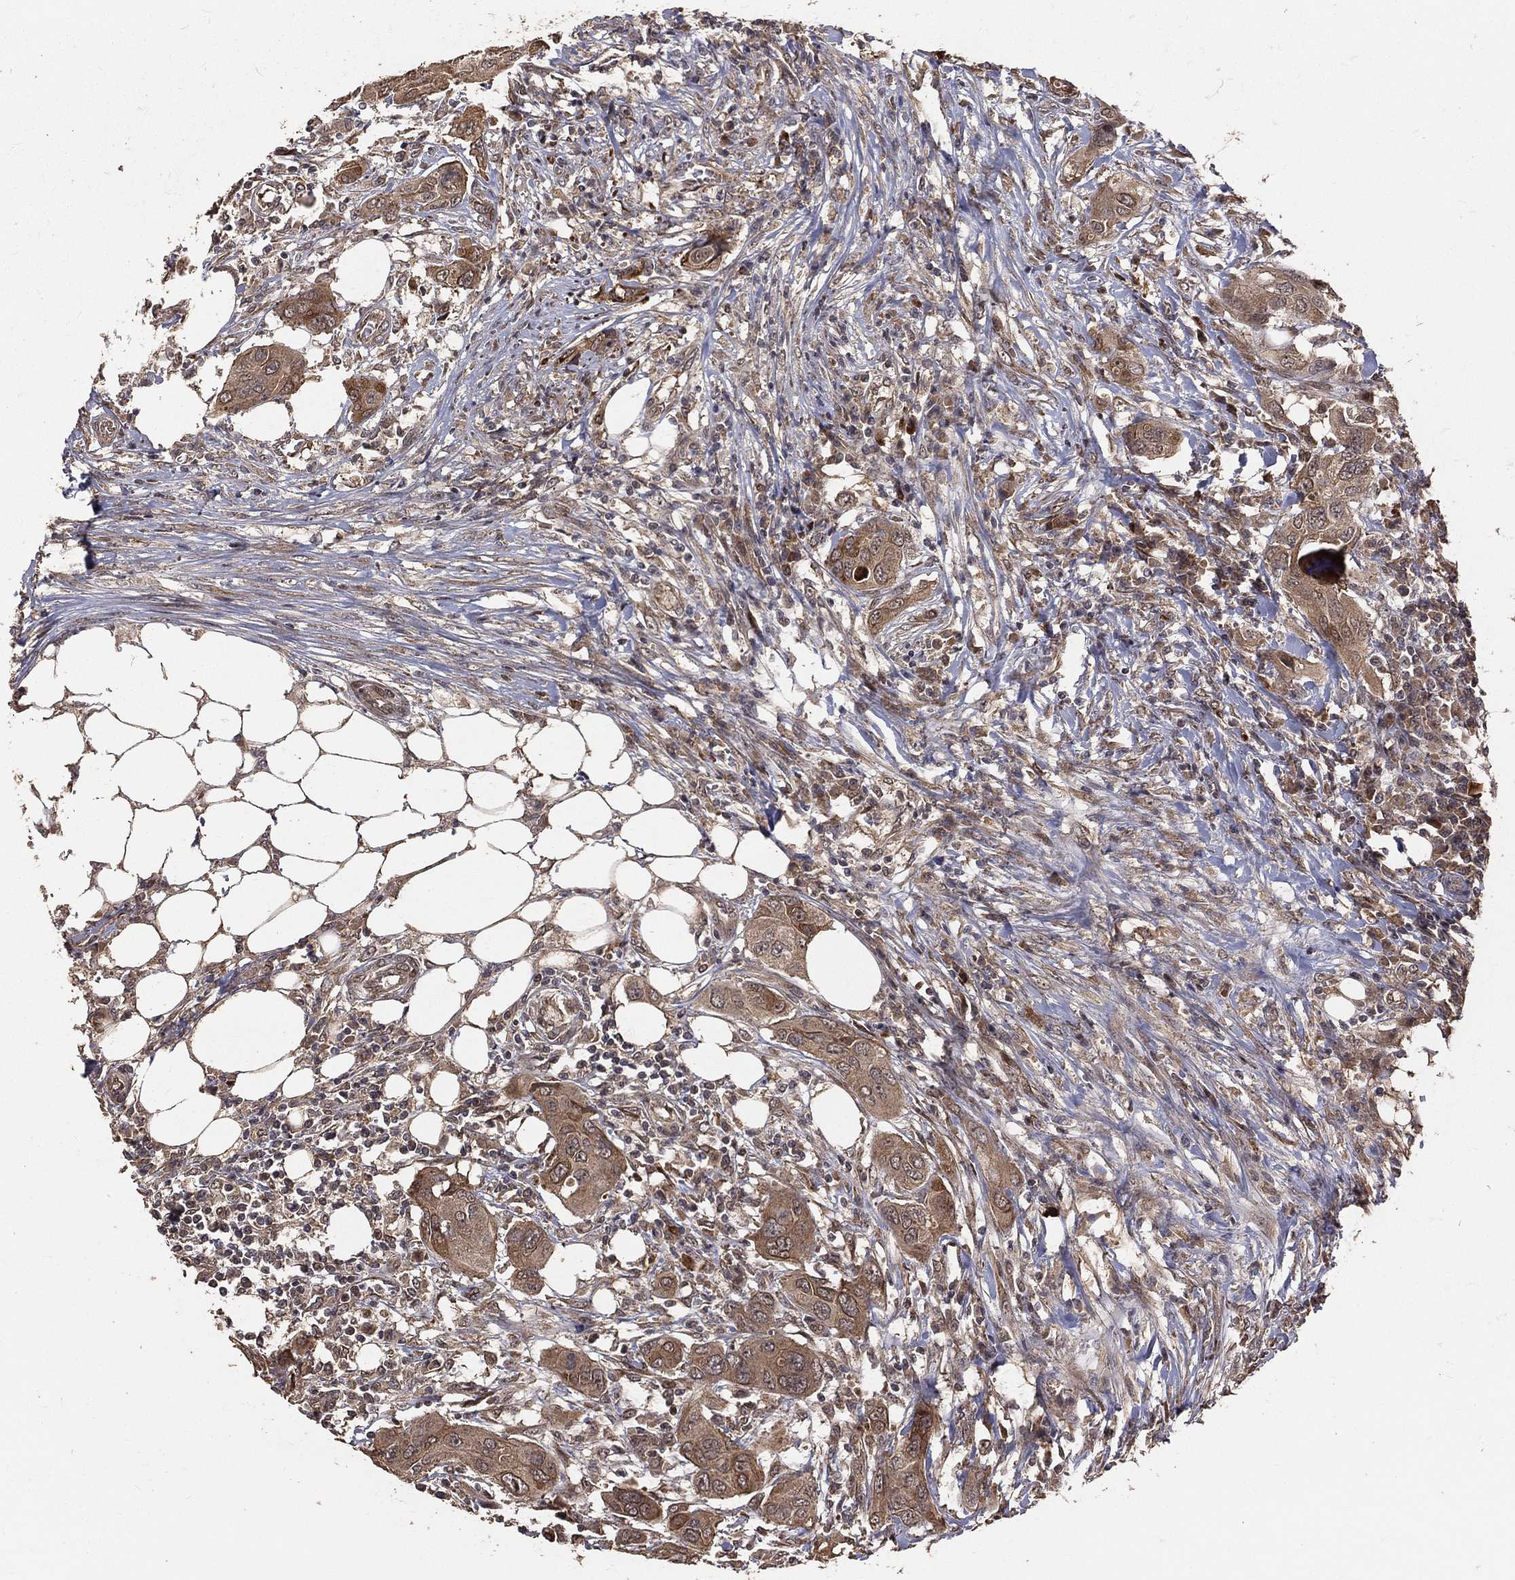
{"staining": {"intensity": "weak", "quantity": "25%-75%", "location": "cytoplasmic/membranous"}, "tissue": "urothelial cancer", "cell_type": "Tumor cells", "image_type": "cancer", "snomed": [{"axis": "morphology", "description": "Urothelial carcinoma, NOS"}, {"axis": "morphology", "description": "Urothelial carcinoma, High grade"}, {"axis": "topography", "description": "Urinary bladder"}], "caption": "Immunohistochemical staining of transitional cell carcinoma reveals low levels of weak cytoplasmic/membranous expression in about 25%-75% of tumor cells.", "gene": "MAPK1", "patient": {"sex": "male", "age": 63}}